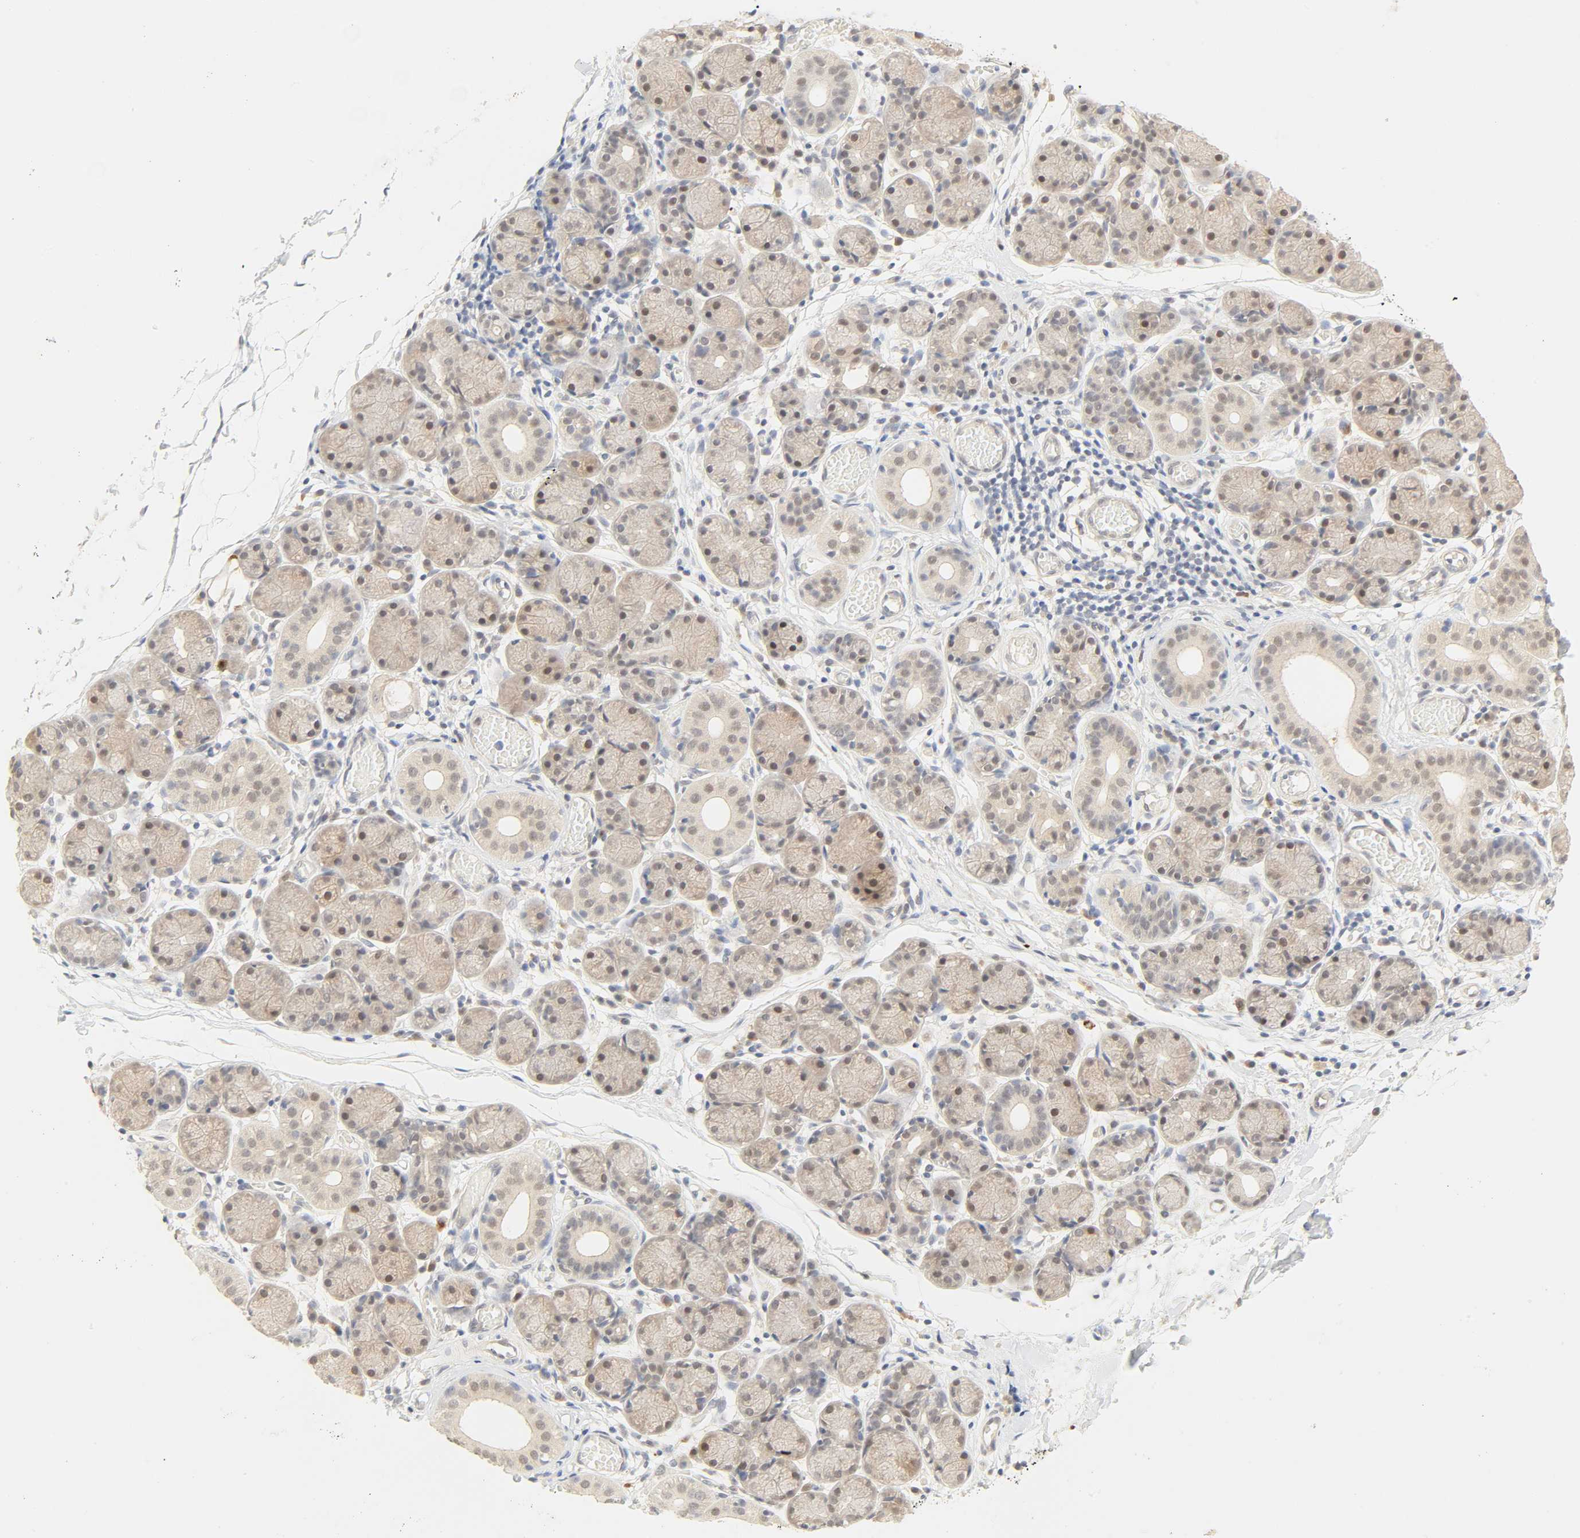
{"staining": {"intensity": "weak", "quantity": ">75%", "location": "cytoplasmic/membranous"}, "tissue": "salivary gland", "cell_type": "Glandular cells", "image_type": "normal", "snomed": [{"axis": "morphology", "description": "Normal tissue, NOS"}, {"axis": "topography", "description": "Salivary gland"}], "caption": "Weak cytoplasmic/membranous protein expression is present in approximately >75% of glandular cells in salivary gland. The staining was performed using DAB (3,3'-diaminobenzidine), with brown indicating positive protein expression. Nuclei are stained blue with hematoxylin.", "gene": "ACSS2", "patient": {"sex": "female", "age": 24}}